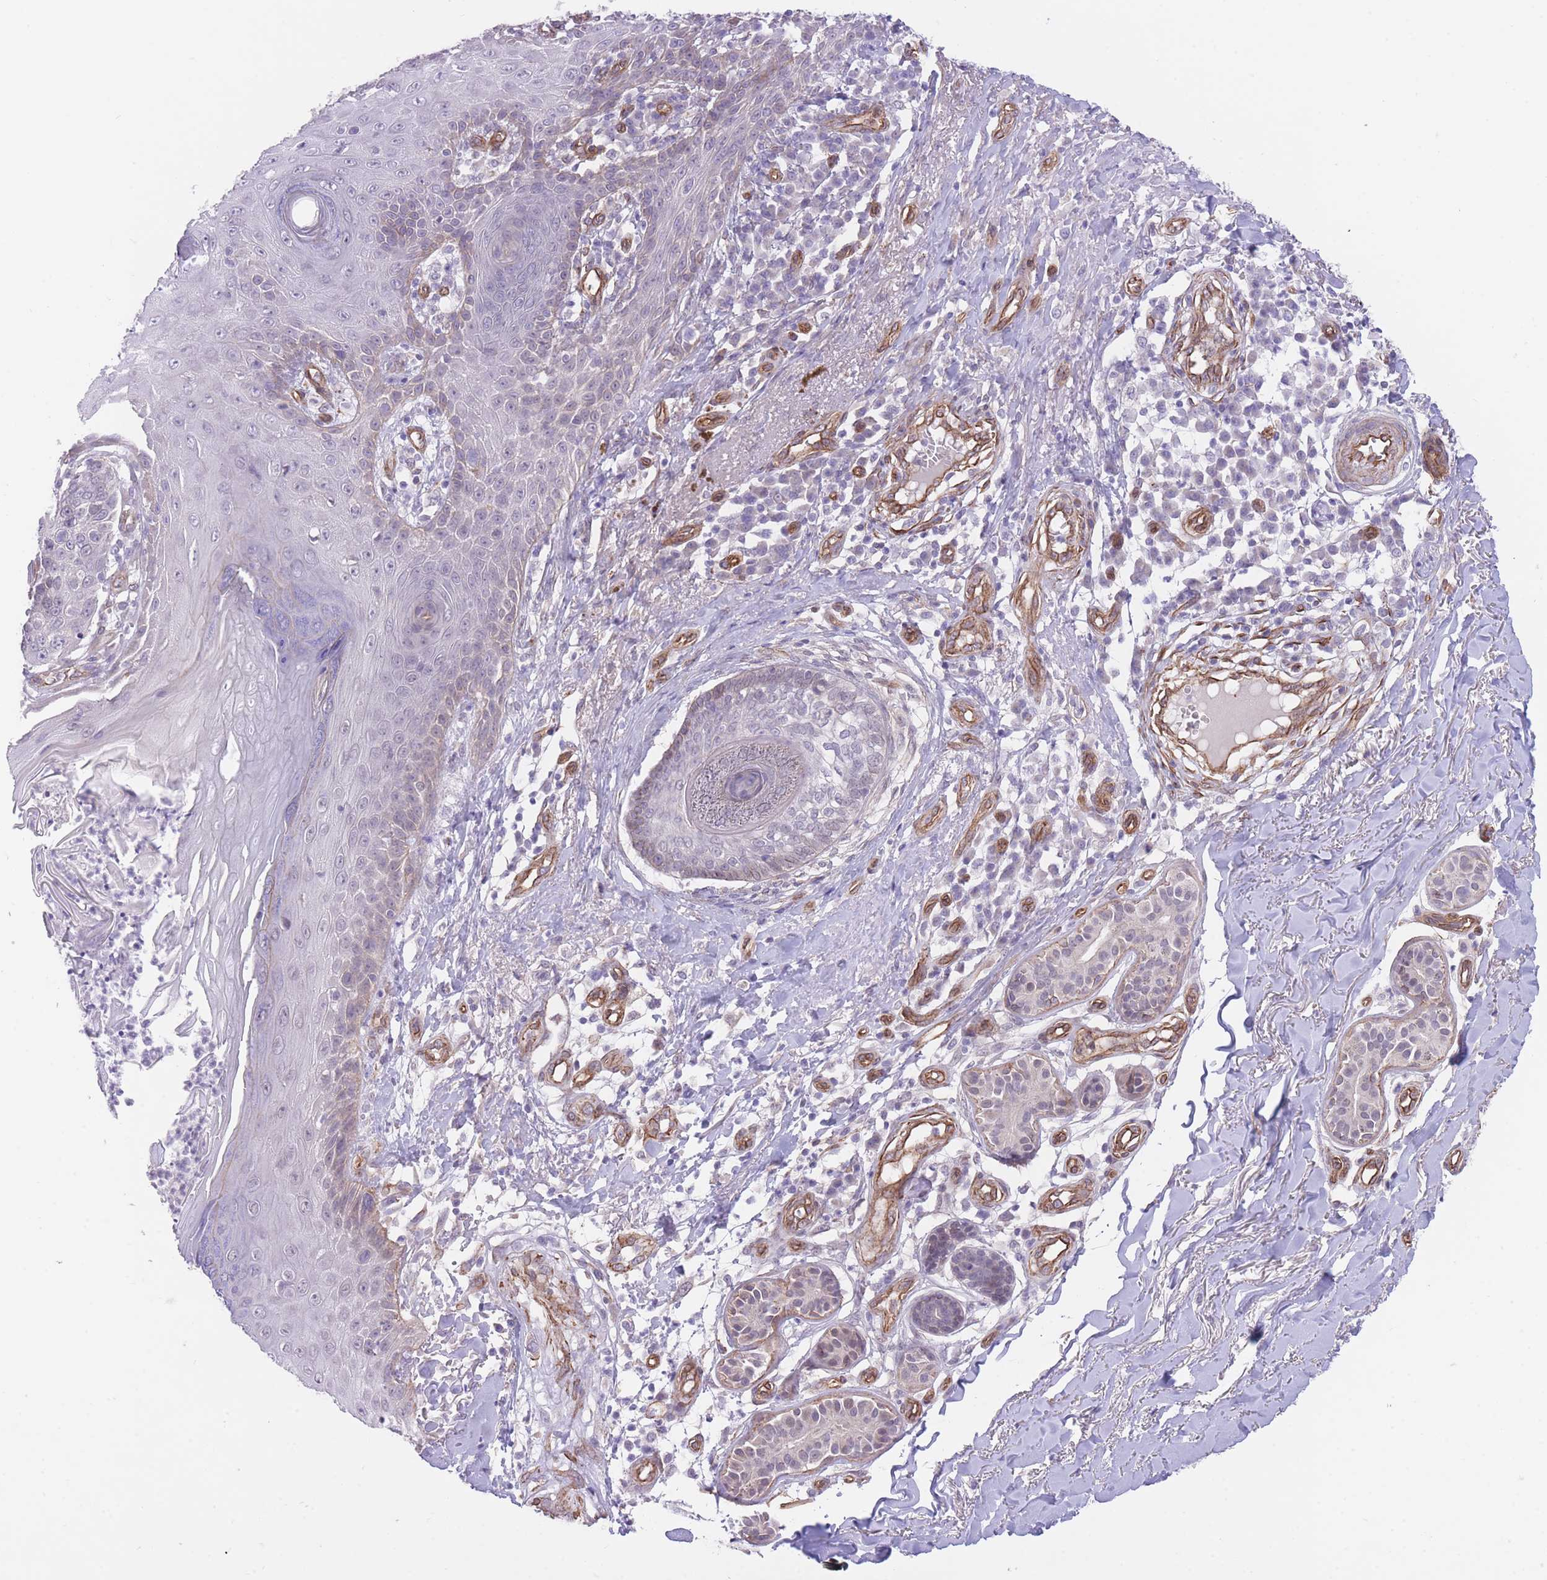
{"staining": {"intensity": "negative", "quantity": "none", "location": "none"}, "tissue": "skin cancer", "cell_type": "Tumor cells", "image_type": "cancer", "snomed": [{"axis": "morphology", "description": "Squamous cell carcinoma, NOS"}, {"axis": "topography", "description": "Skin"}], "caption": "This is a photomicrograph of IHC staining of skin cancer, which shows no expression in tumor cells.", "gene": "QTRT1", "patient": {"sex": "male", "age": 71}}